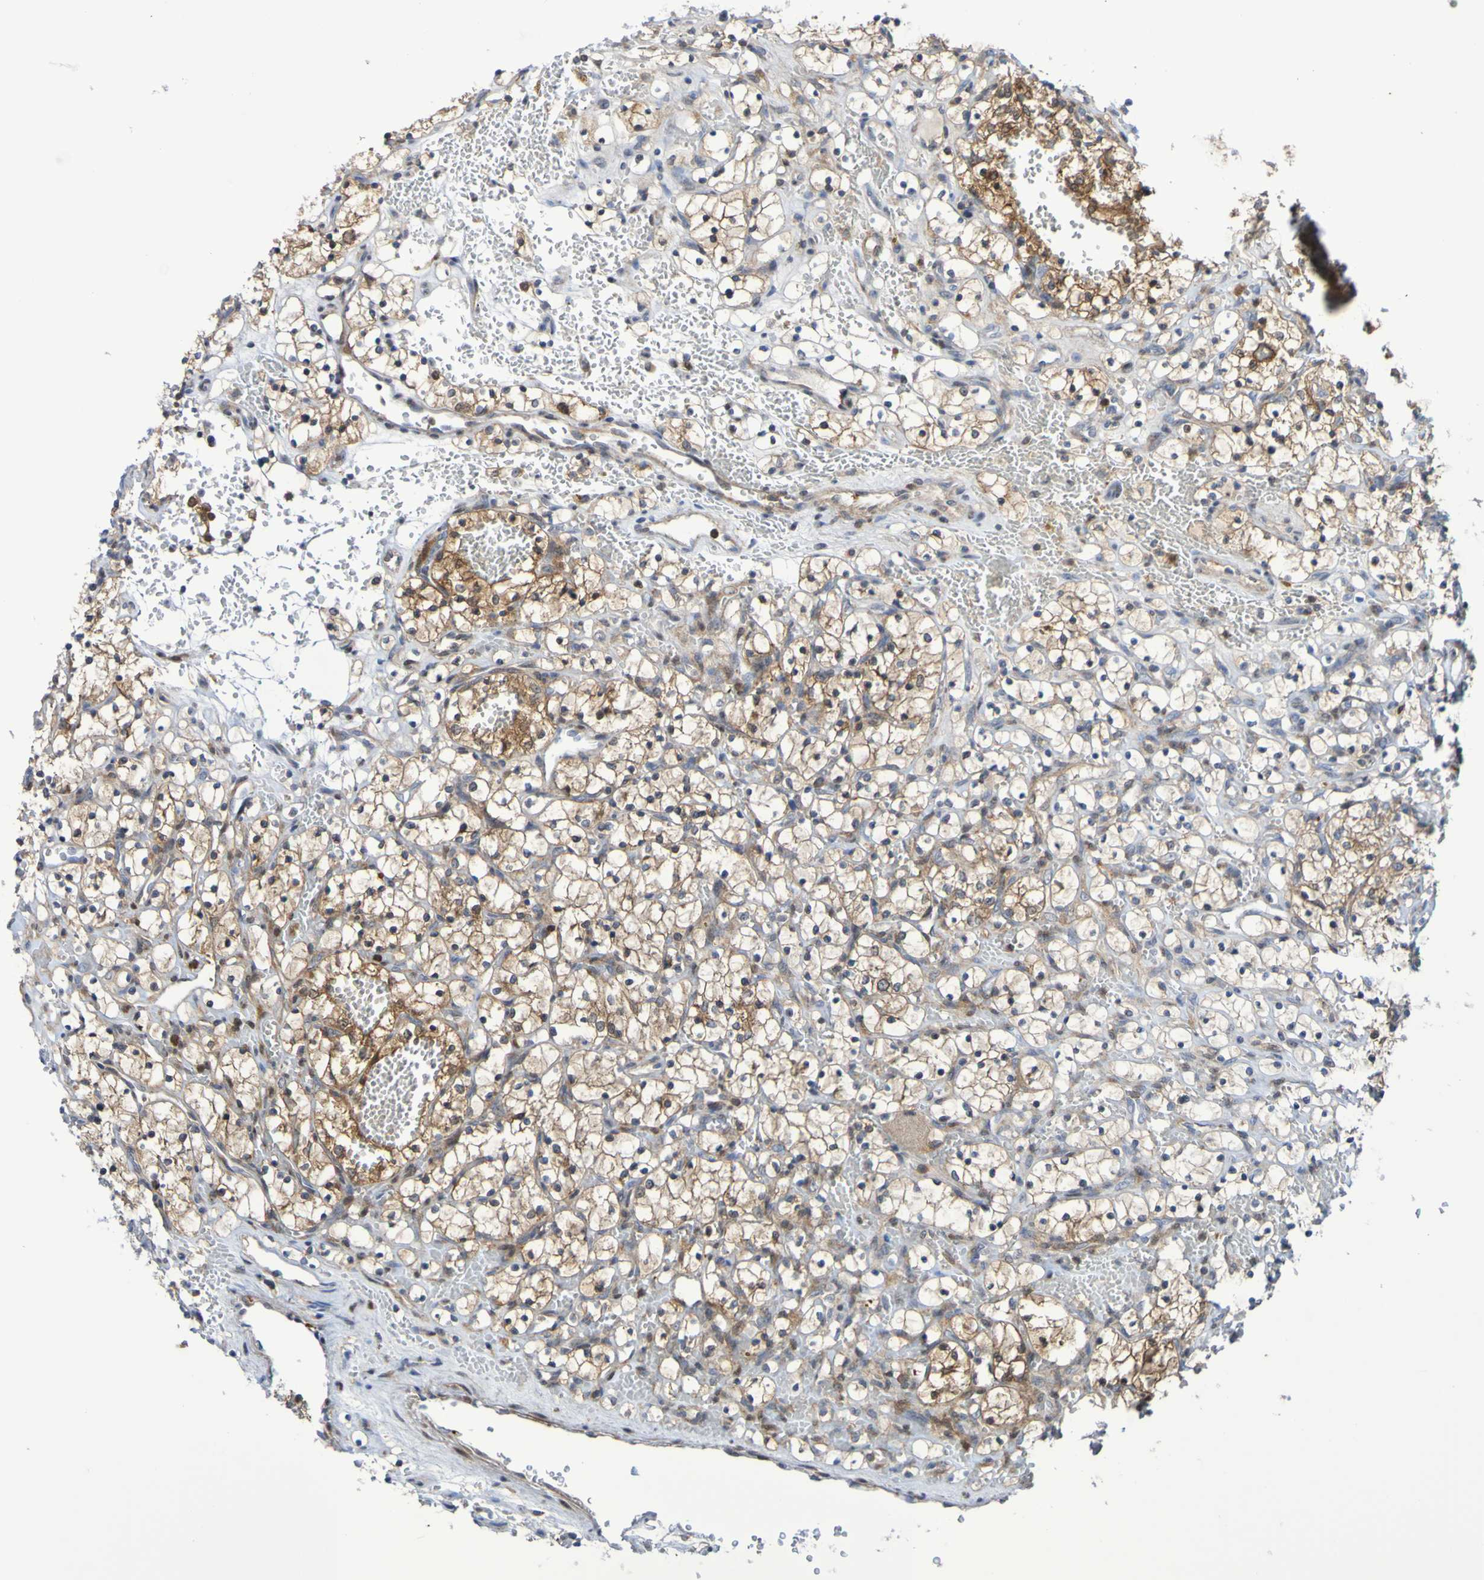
{"staining": {"intensity": "weak", "quantity": ">75%", "location": "cytoplasmic/membranous"}, "tissue": "renal cancer", "cell_type": "Tumor cells", "image_type": "cancer", "snomed": [{"axis": "morphology", "description": "Adenocarcinoma, NOS"}, {"axis": "topography", "description": "Kidney"}], "caption": "Human renal cancer (adenocarcinoma) stained with a protein marker shows weak staining in tumor cells.", "gene": "ATIC", "patient": {"sex": "female", "age": 69}}